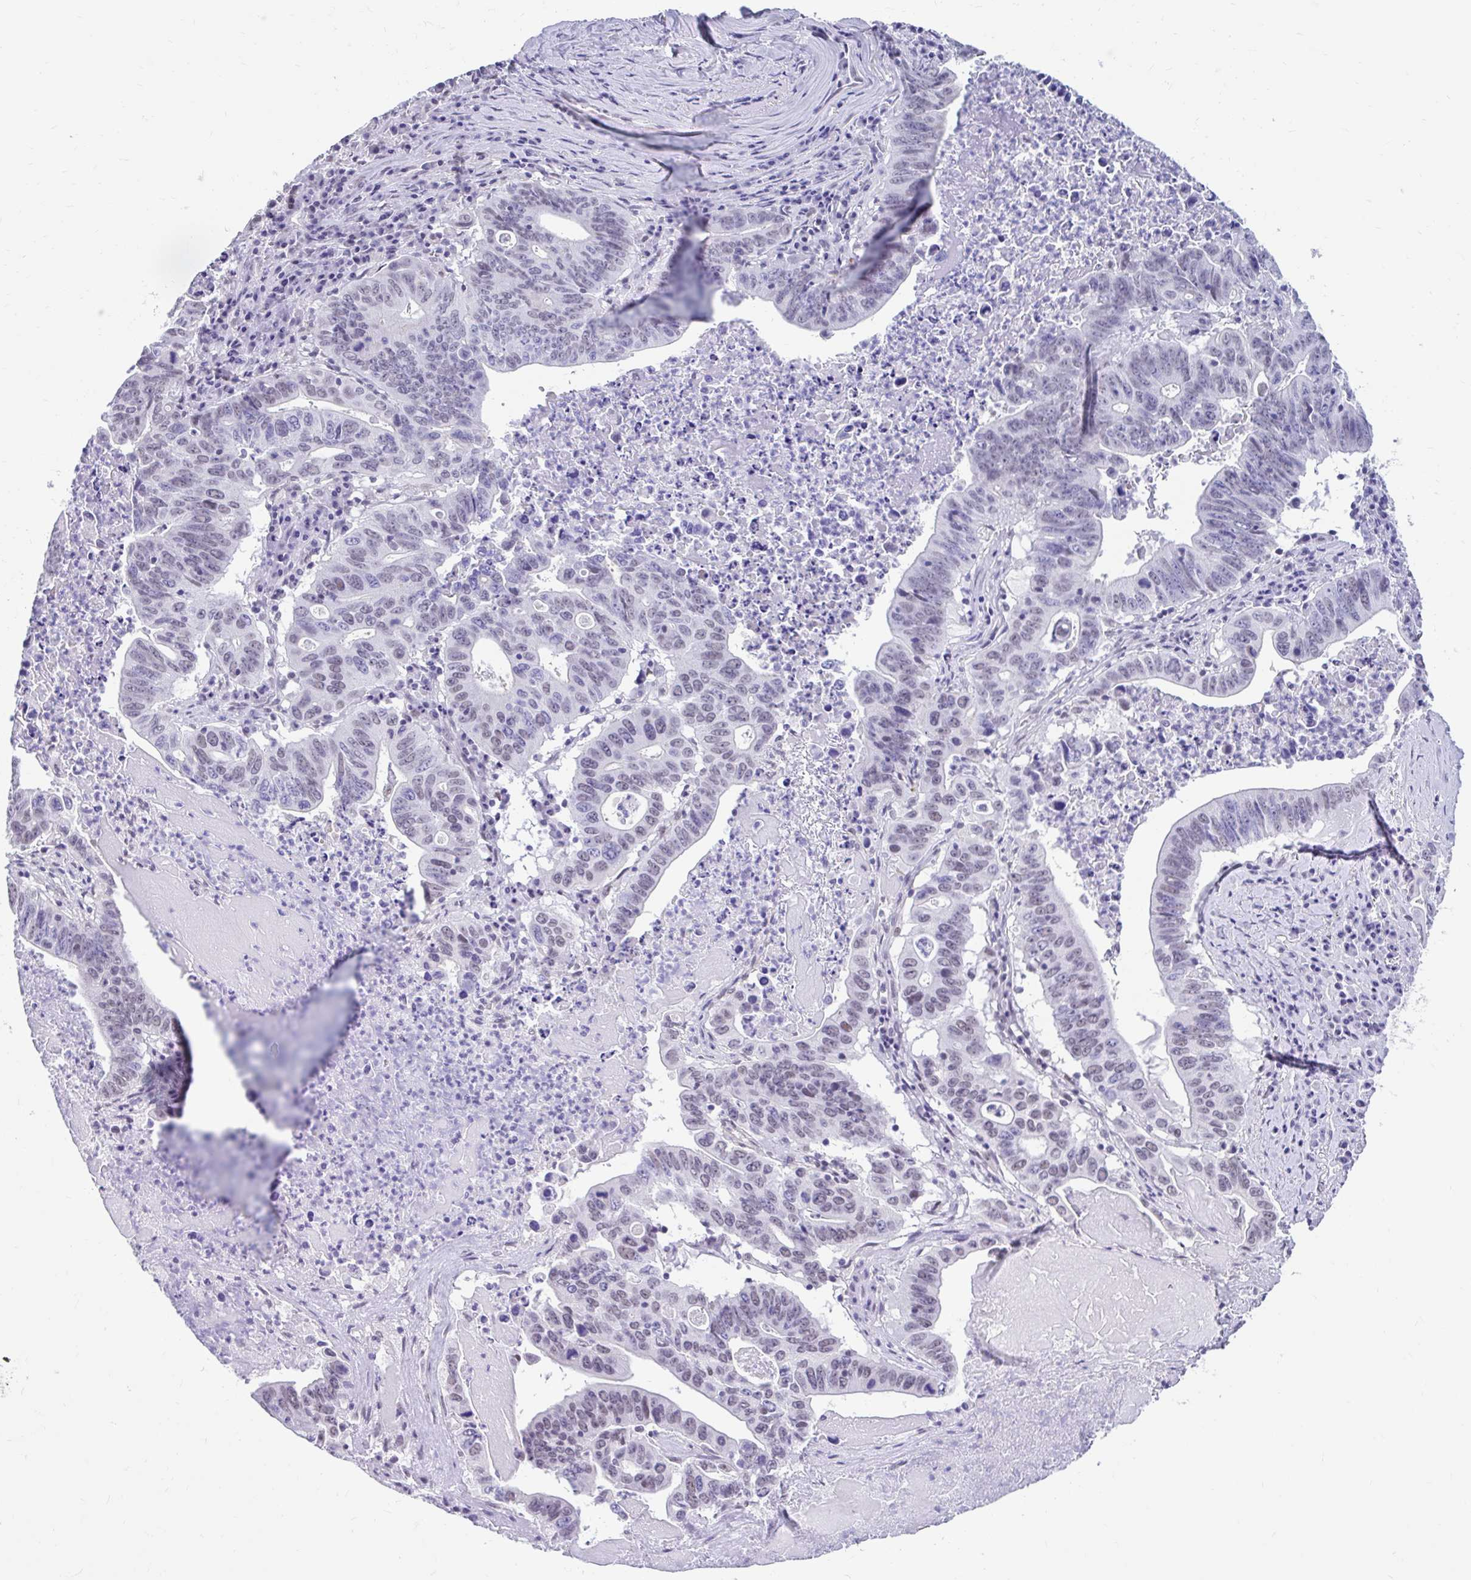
{"staining": {"intensity": "weak", "quantity": "<25%", "location": "nuclear"}, "tissue": "lung cancer", "cell_type": "Tumor cells", "image_type": "cancer", "snomed": [{"axis": "morphology", "description": "Adenocarcinoma, NOS"}, {"axis": "topography", "description": "Lung"}], "caption": "There is no significant positivity in tumor cells of lung cancer. (DAB (3,3'-diaminobenzidine) immunohistochemistry visualized using brightfield microscopy, high magnification).", "gene": "DCAF17", "patient": {"sex": "female", "age": 60}}